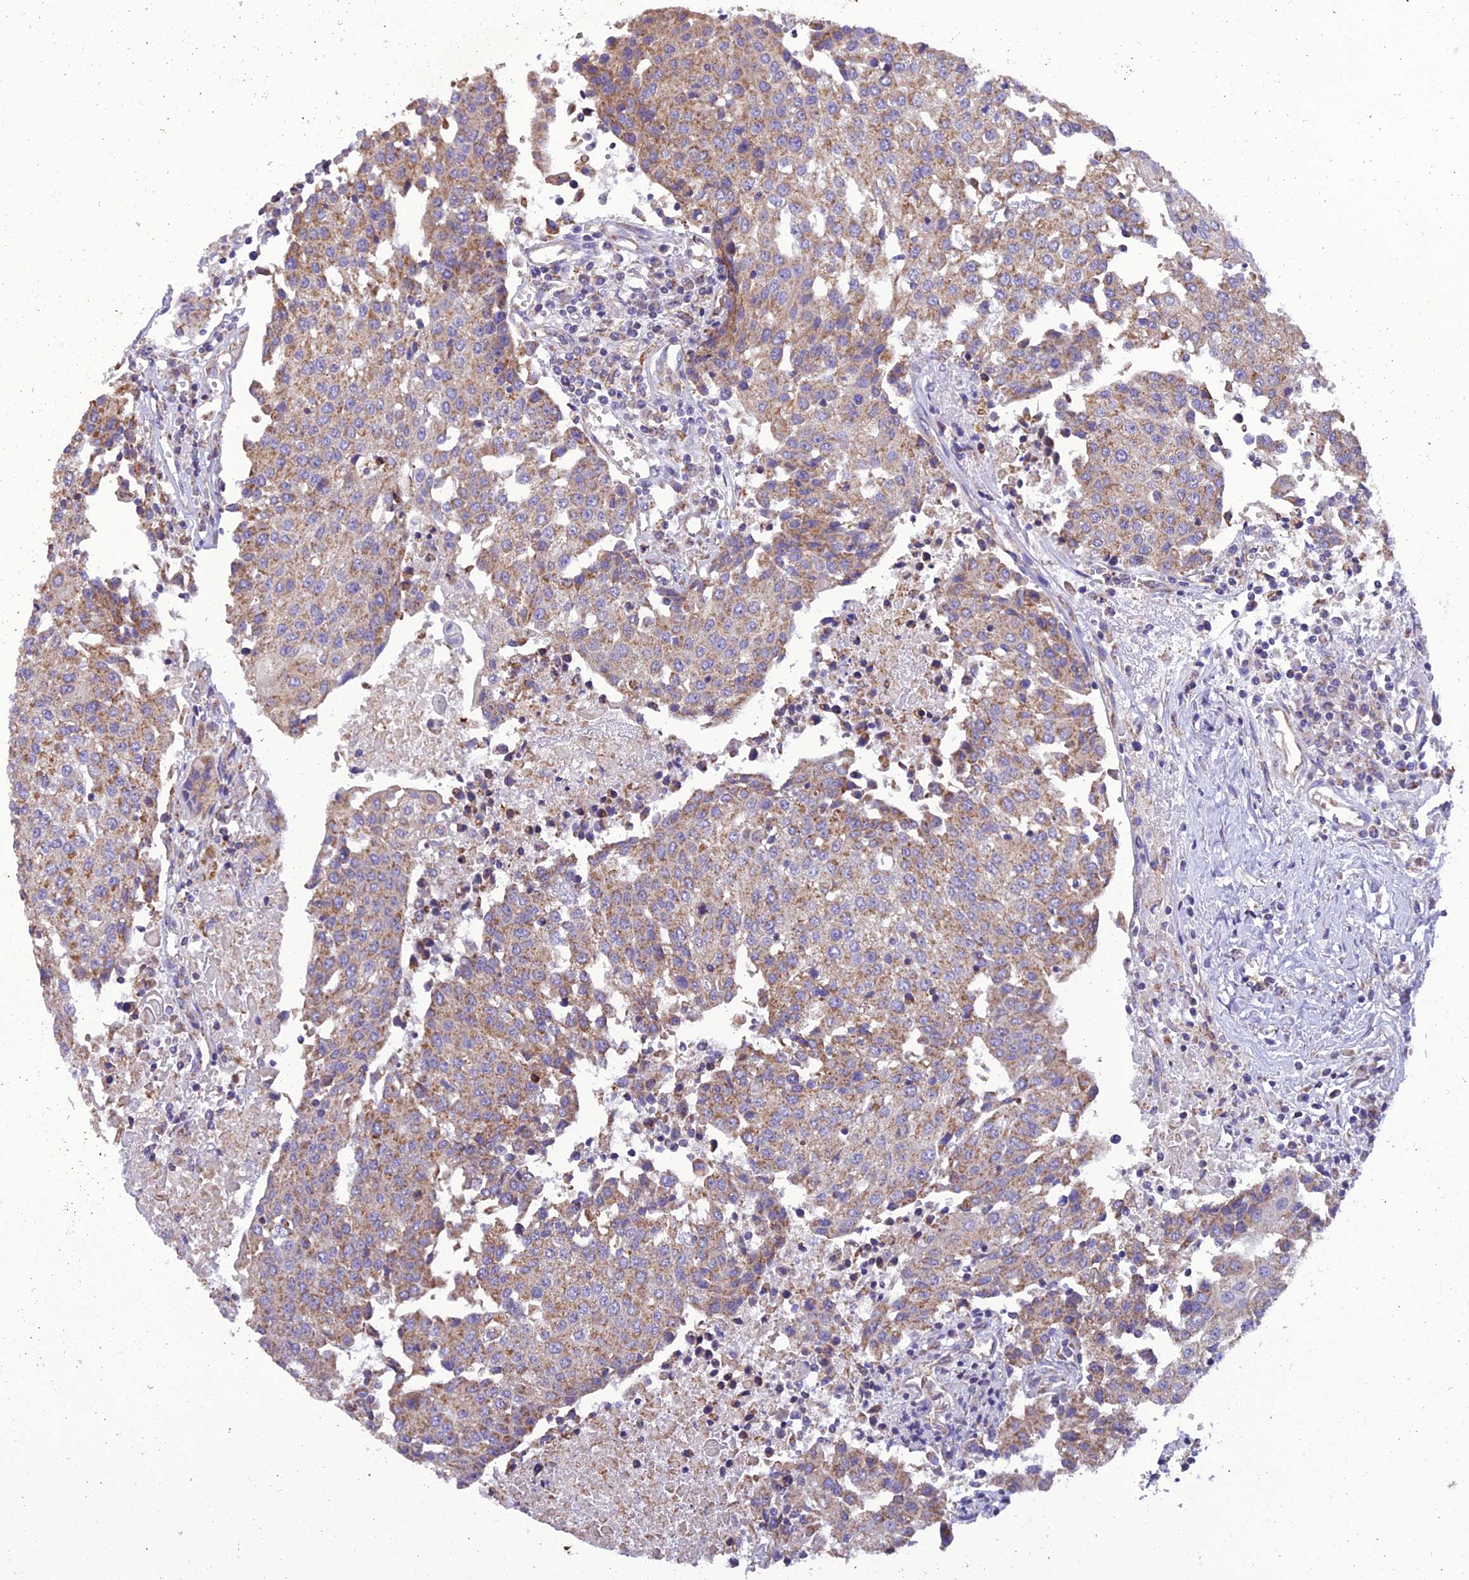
{"staining": {"intensity": "moderate", "quantity": ">75%", "location": "cytoplasmic/membranous"}, "tissue": "urothelial cancer", "cell_type": "Tumor cells", "image_type": "cancer", "snomed": [{"axis": "morphology", "description": "Urothelial carcinoma, High grade"}, {"axis": "topography", "description": "Urinary bladder"}], "caption": "Immunohistochemistry (IHC) of human urothelial cancer displays medium levels of moderate cytoplasmic/membranous positivity in approximately >75% of tumor cells. (Stains: DAB in brown, nuclei in blue, Microscopy: brightfield microscopy at high magnification).", "gene": "GPD1", "patient": {"sex": "female", "age": 85}}